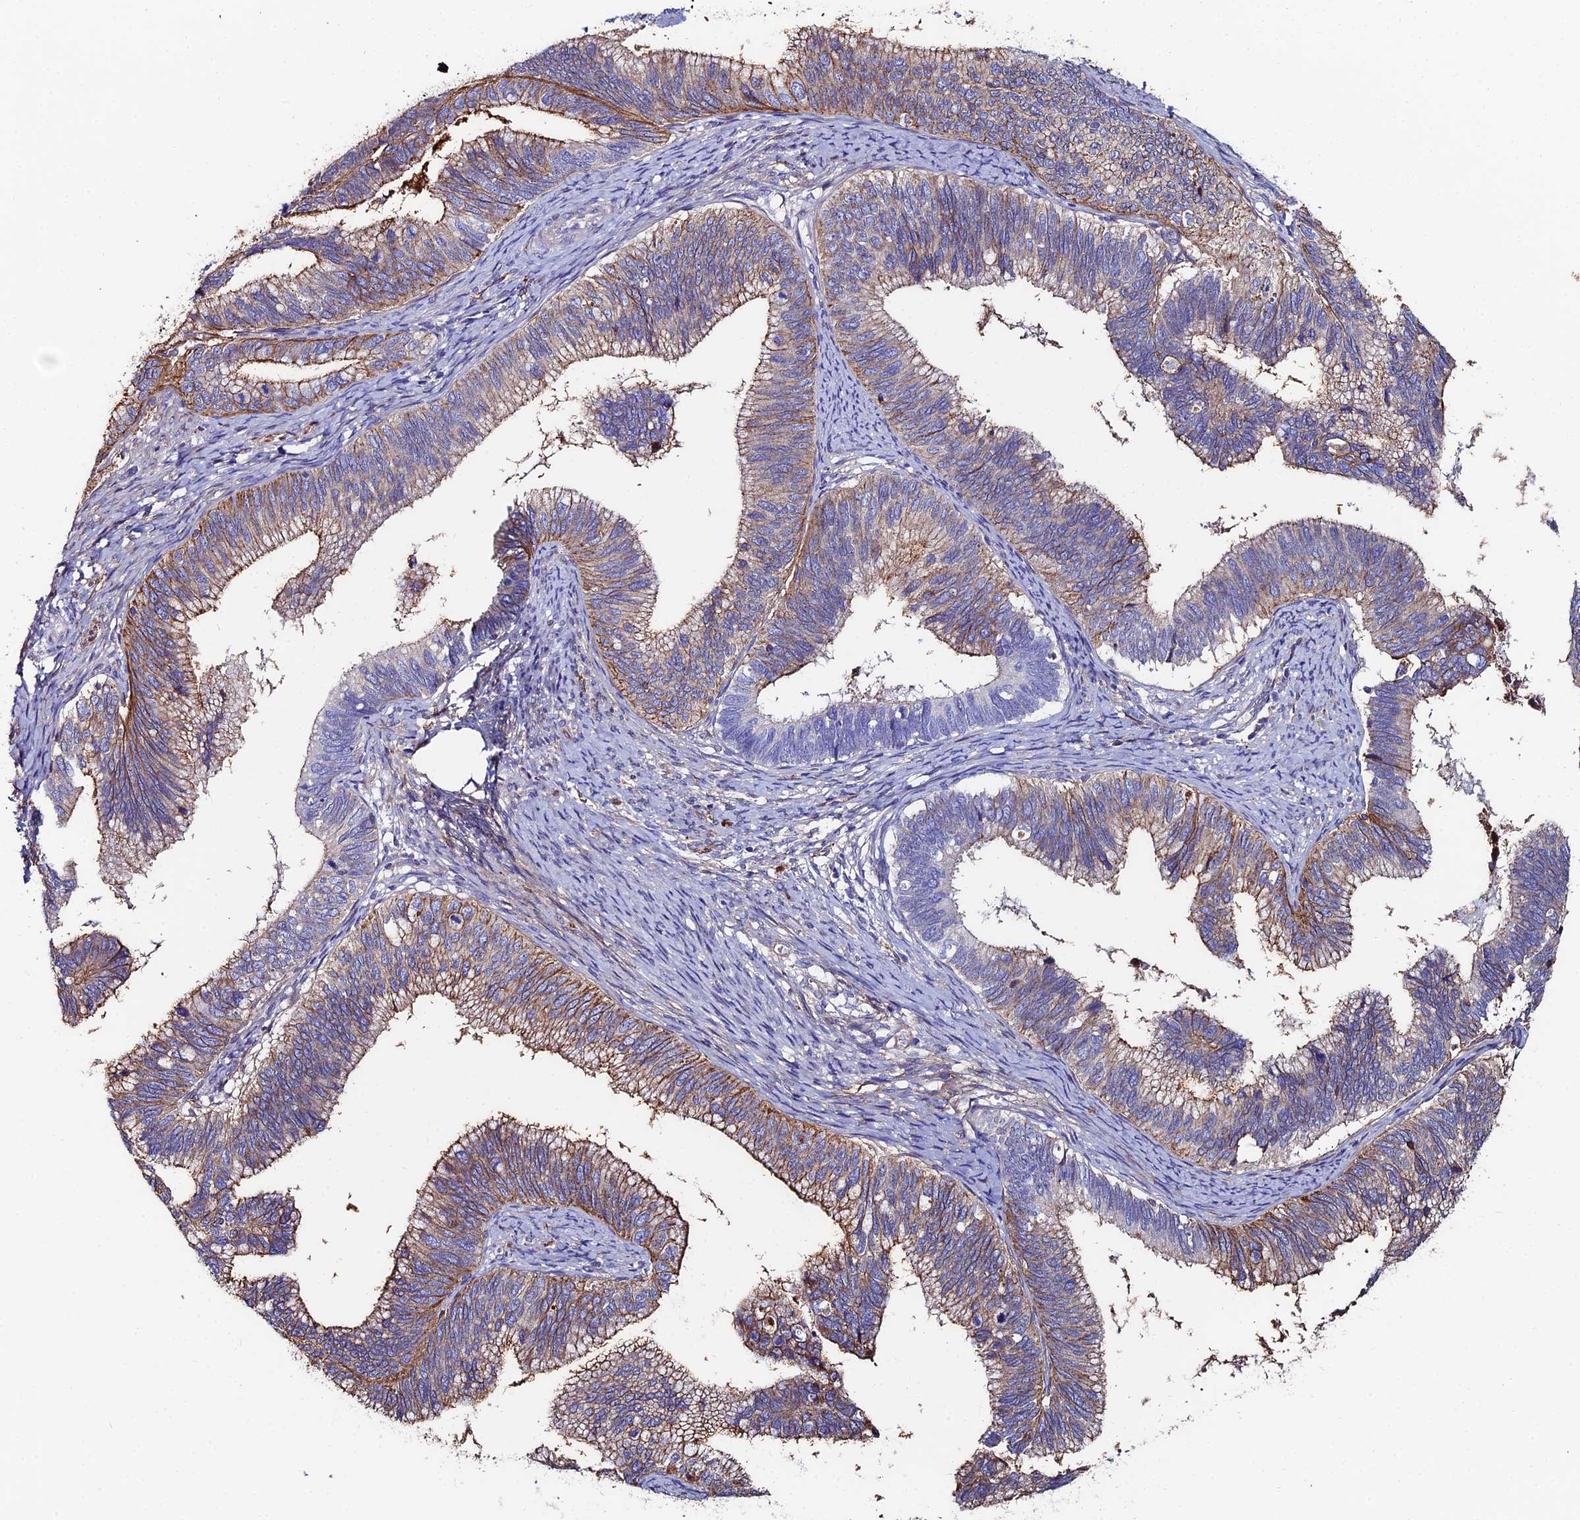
{"staining": {"intensity": "moderate", "quantity": ">75%", "location": "cytoplasmic/membranous"}, "tissue": "cervical cancer", "cell_type": "Tumor cells", "image_type": "cancer", "snomed": [{"axis": "morphology", "description": "Adenocarcinoma, NOS"}, {"axis": "topography", "description": "Cervix"}], "caption": "Immunohistochemistry photomicrograph of neoplastic tissue: human cervical adenocarcinoma stained using IHC exhibits medium levels of moderate protein expression localized specifically in the cytoplasmic/membranous of tumor cells, appearing as a cytoplasmic/membranous brown color.", "gene": "C6", "patient": {"sex": "female", "age": 42}}